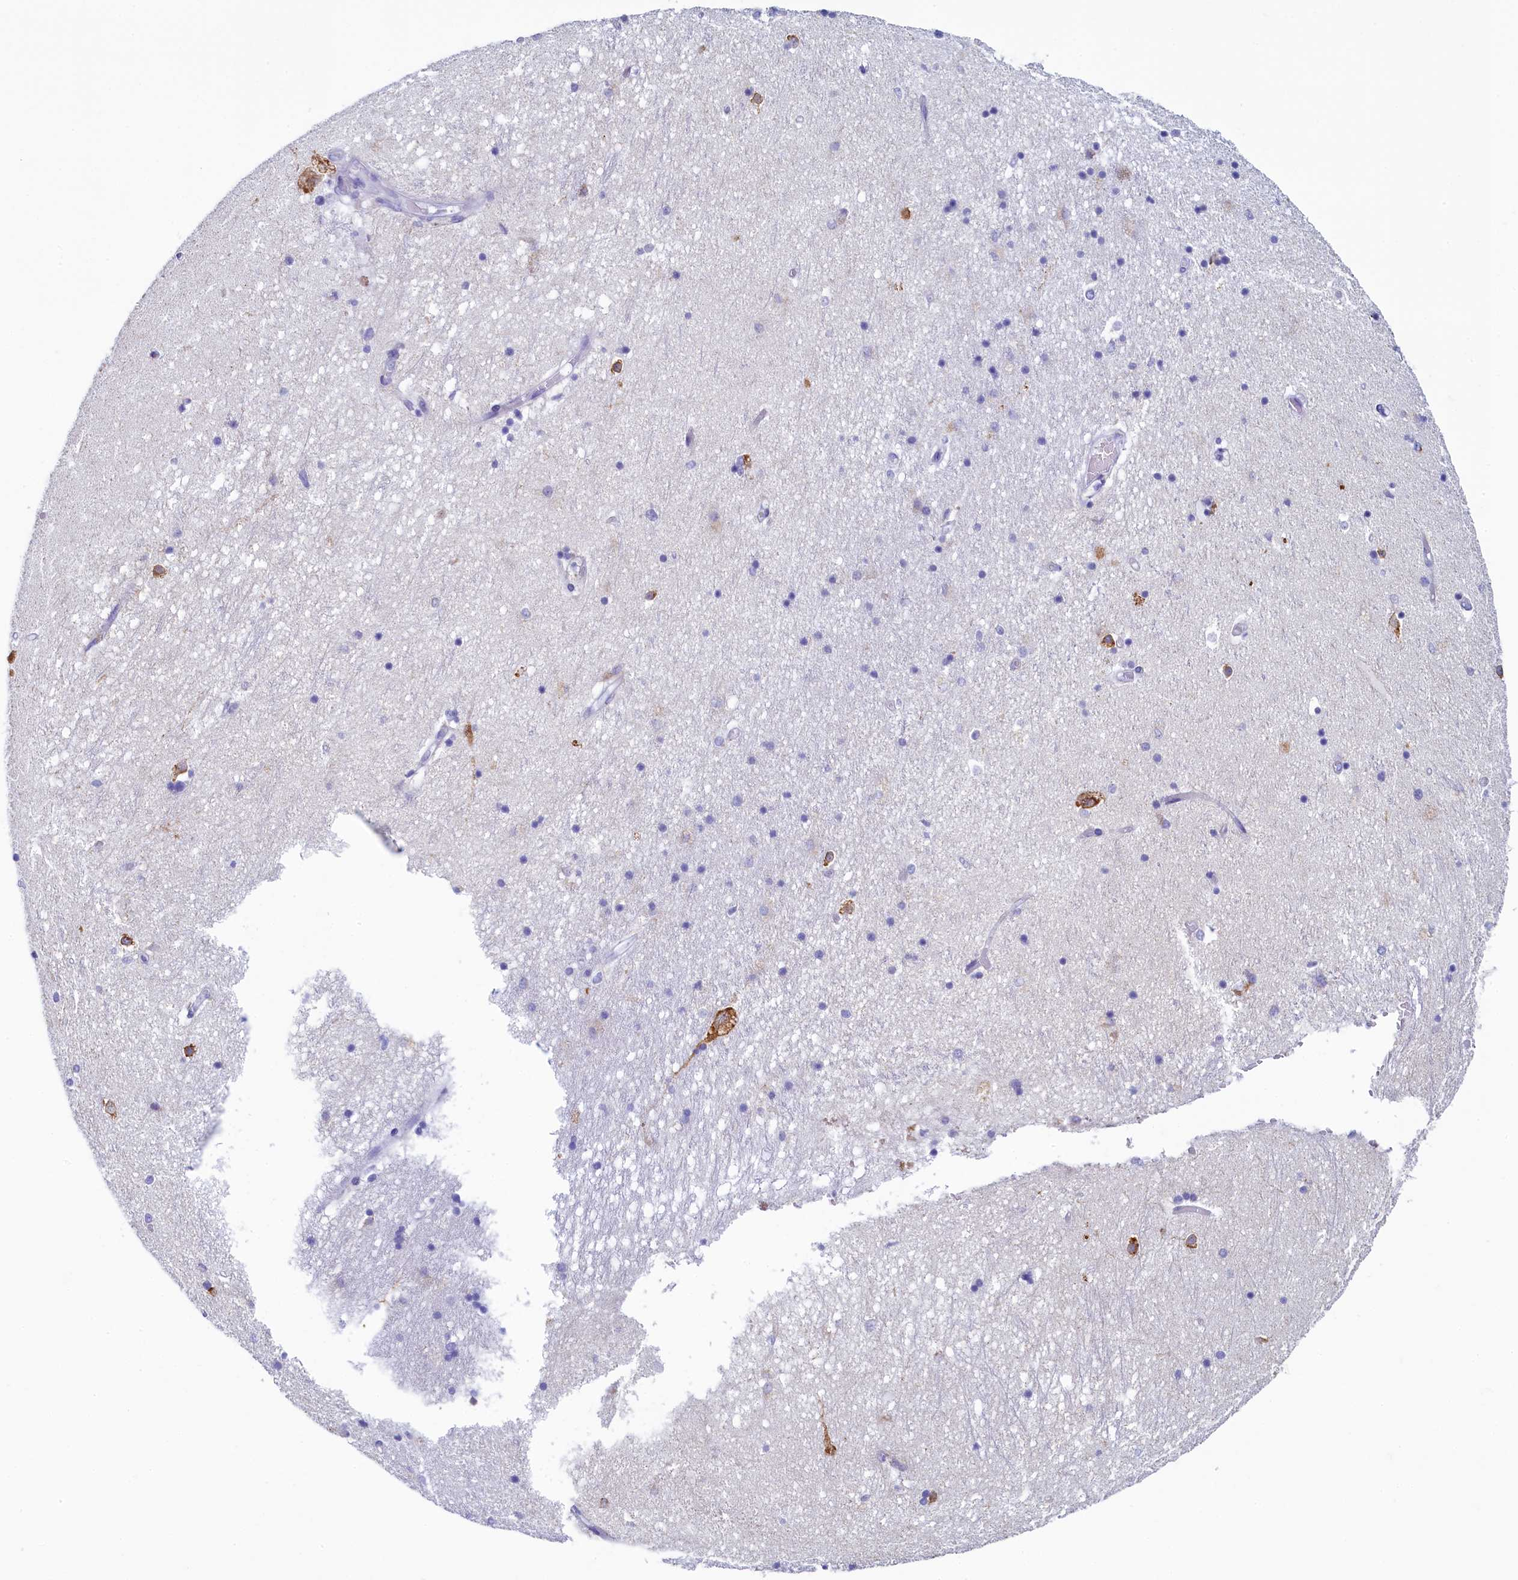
{"staining": {"intensity": "negative", "quantity": "none", "location": "none"}, "tissue": "hippocampus", "cell_type": "Glial cells", "image_type": "normal", "snomed": [{"axis": "morphology", "description": "Normal tissue, NOS"}, {"axis": "topography", "description": "Hippocampus"}], "caption": "This is a histopathology image of IHC staining of normal hippocampus, which shows no expression in glial cells.", "gene": "SKA3", "patient": {"sex": "male", "age": 45}}